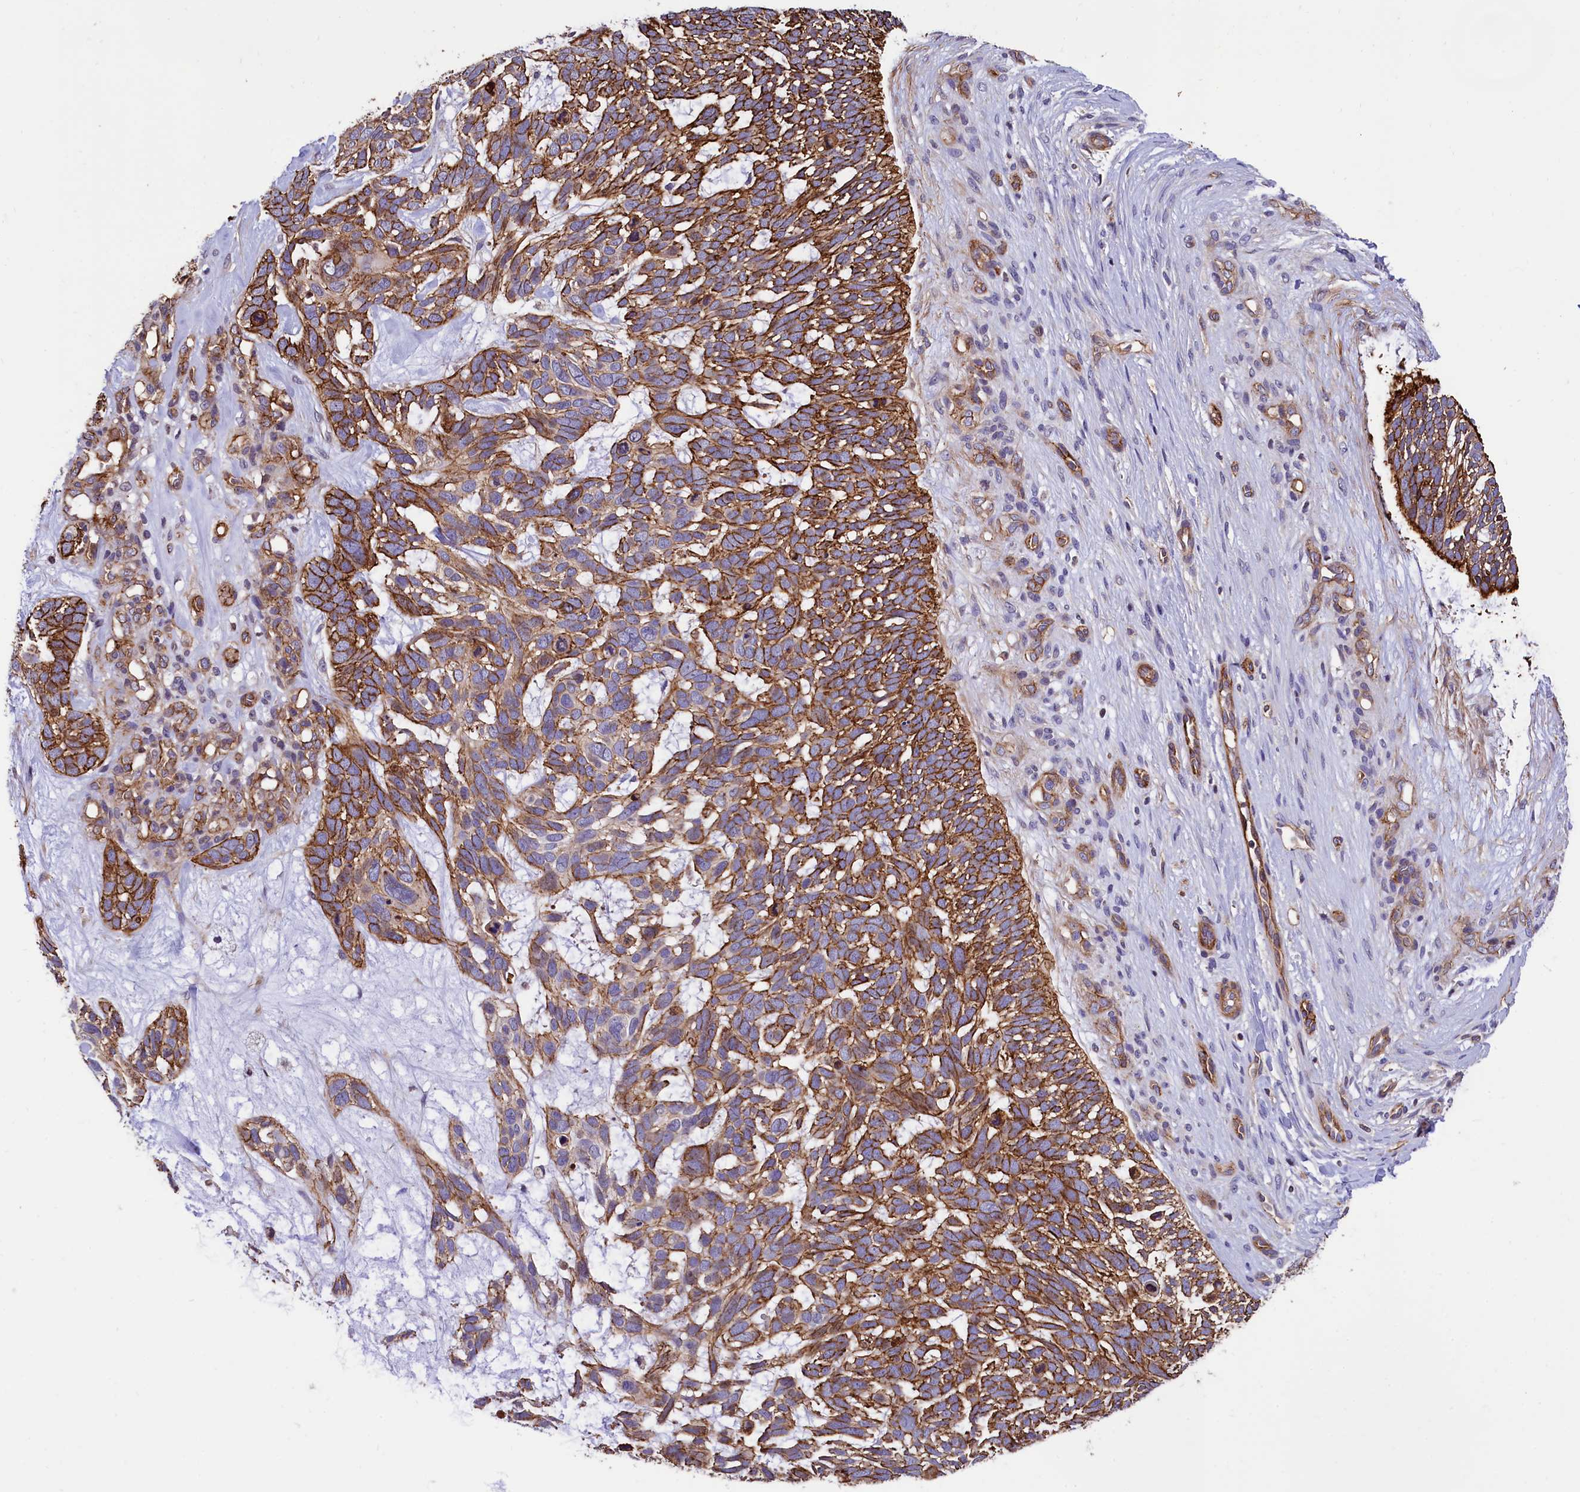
{"staining": {"intensity": "strong", "quantity": ">75%", "location": "cytoplasmic/membranous"}, "tissue": "skin cancer", "cell_type": "Tumor cells", "image_type": "cancer", "snomed": [{"axis": "morphology", "description": "Basal cell carcinoma"}, {"axis": "topography", "description": "Skin"}], "caption": "Strong cytoplasmic/membranous staining is present in about >75% of tumor cells in skin cancer.", "gene": "ZNF2", "patient": {"sex": "male", "age": 88}}